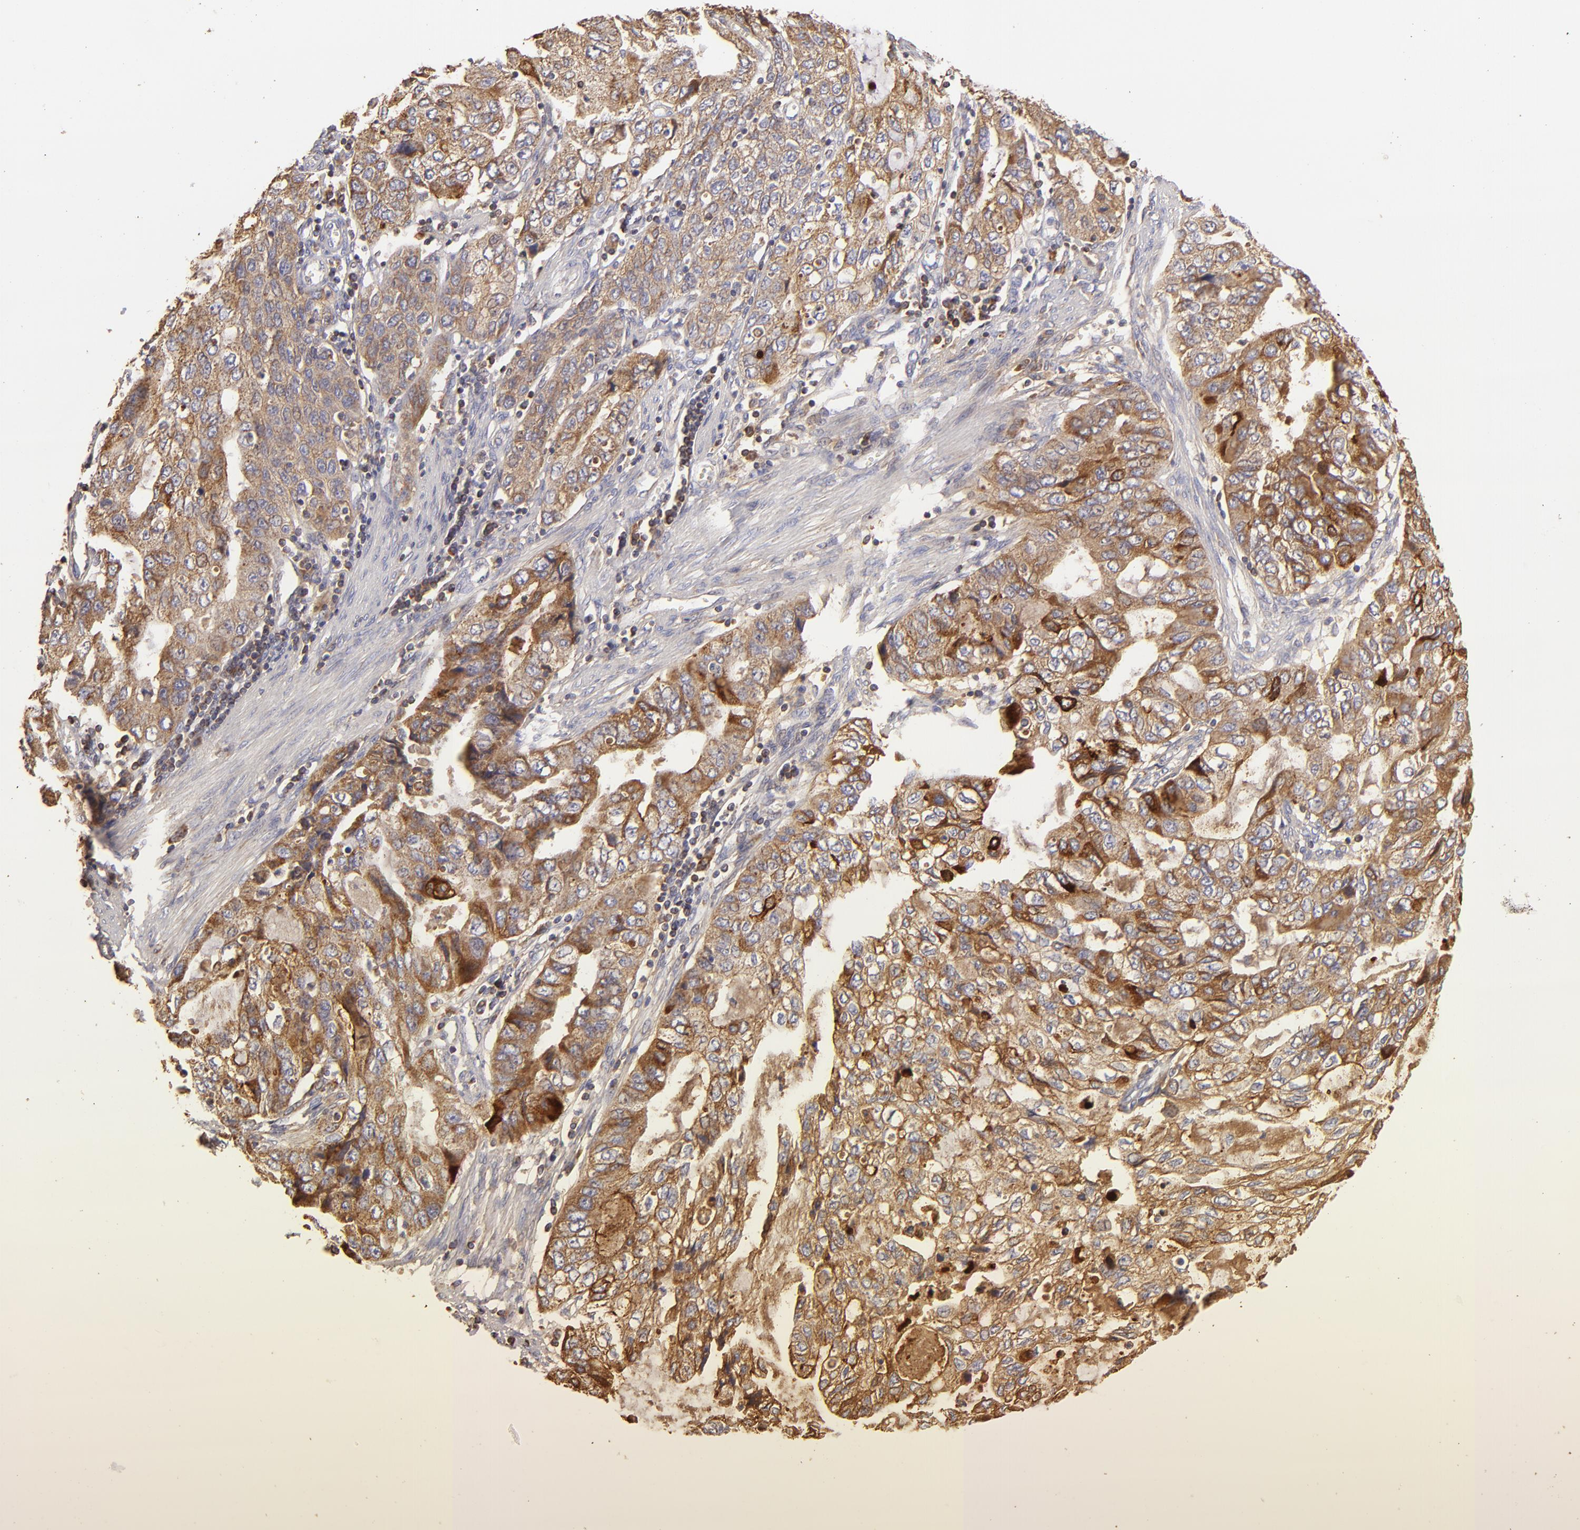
{"staining": {"intensity": "moderate", "quantity": ">75%", "location": "cytoplasmic/membranous"}, "tissue": "stomach cancer", "cell_type": "Tumor cells", "image_type": "cancer", "snomed": [{"axis": "morphology", "description": "Adenocarcinoma, NOS"}, {"axis": "topography", "description": "Stomach, upper"}], "caption": "Protein expression analysis of adenocarcinoma (stomach) displays moderate cytoplasmic/membranous staining in approximately >75% of tumor cells. Using DAB (3,3'-diaminobenzidine) (brown) and hematoxylin (blue) stains, captured at high magnification using brightfield microscopy.", "gene": "CFB", "patient": {"sex": "female", "age": 52}}